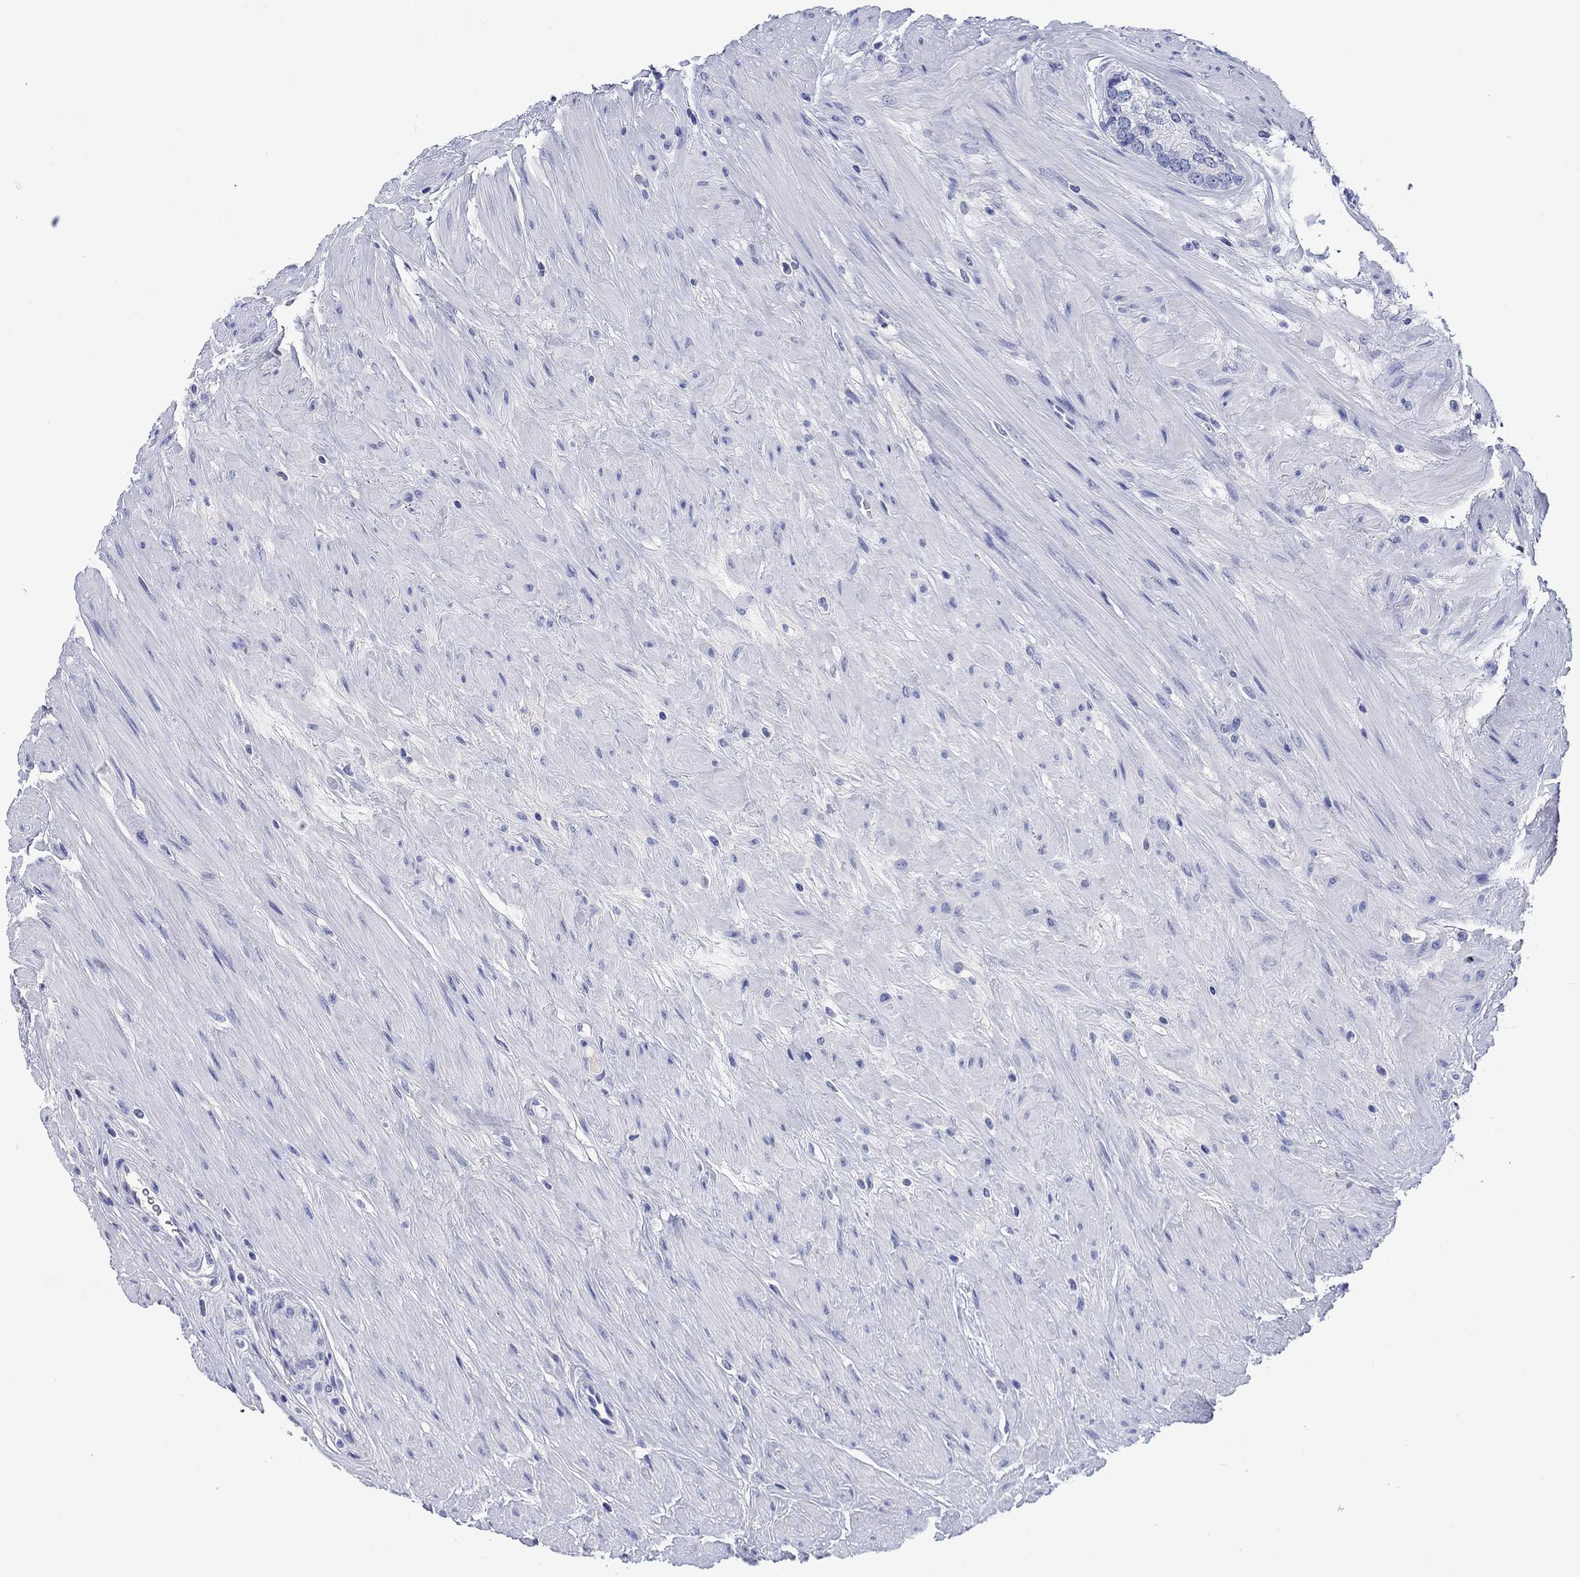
{"staining": {"intensity": "negative", "quantity": "none", "location": "none"}, "tissue": "prostate cancer", "cell_type": "Tumor cells", "image_type": "cancer", "snomed": [{"axis": "morphology", "description": "Adenocarcinoma, High grade"}, {"axis": "topography", "description": "Prostate and seminal vesicle, NOS"}], "caption": "Tumor cells are negative for protein expression in human prostate cancer.", "gene": "CACNG3", "patient": {"sex": "male", "age": 62}}